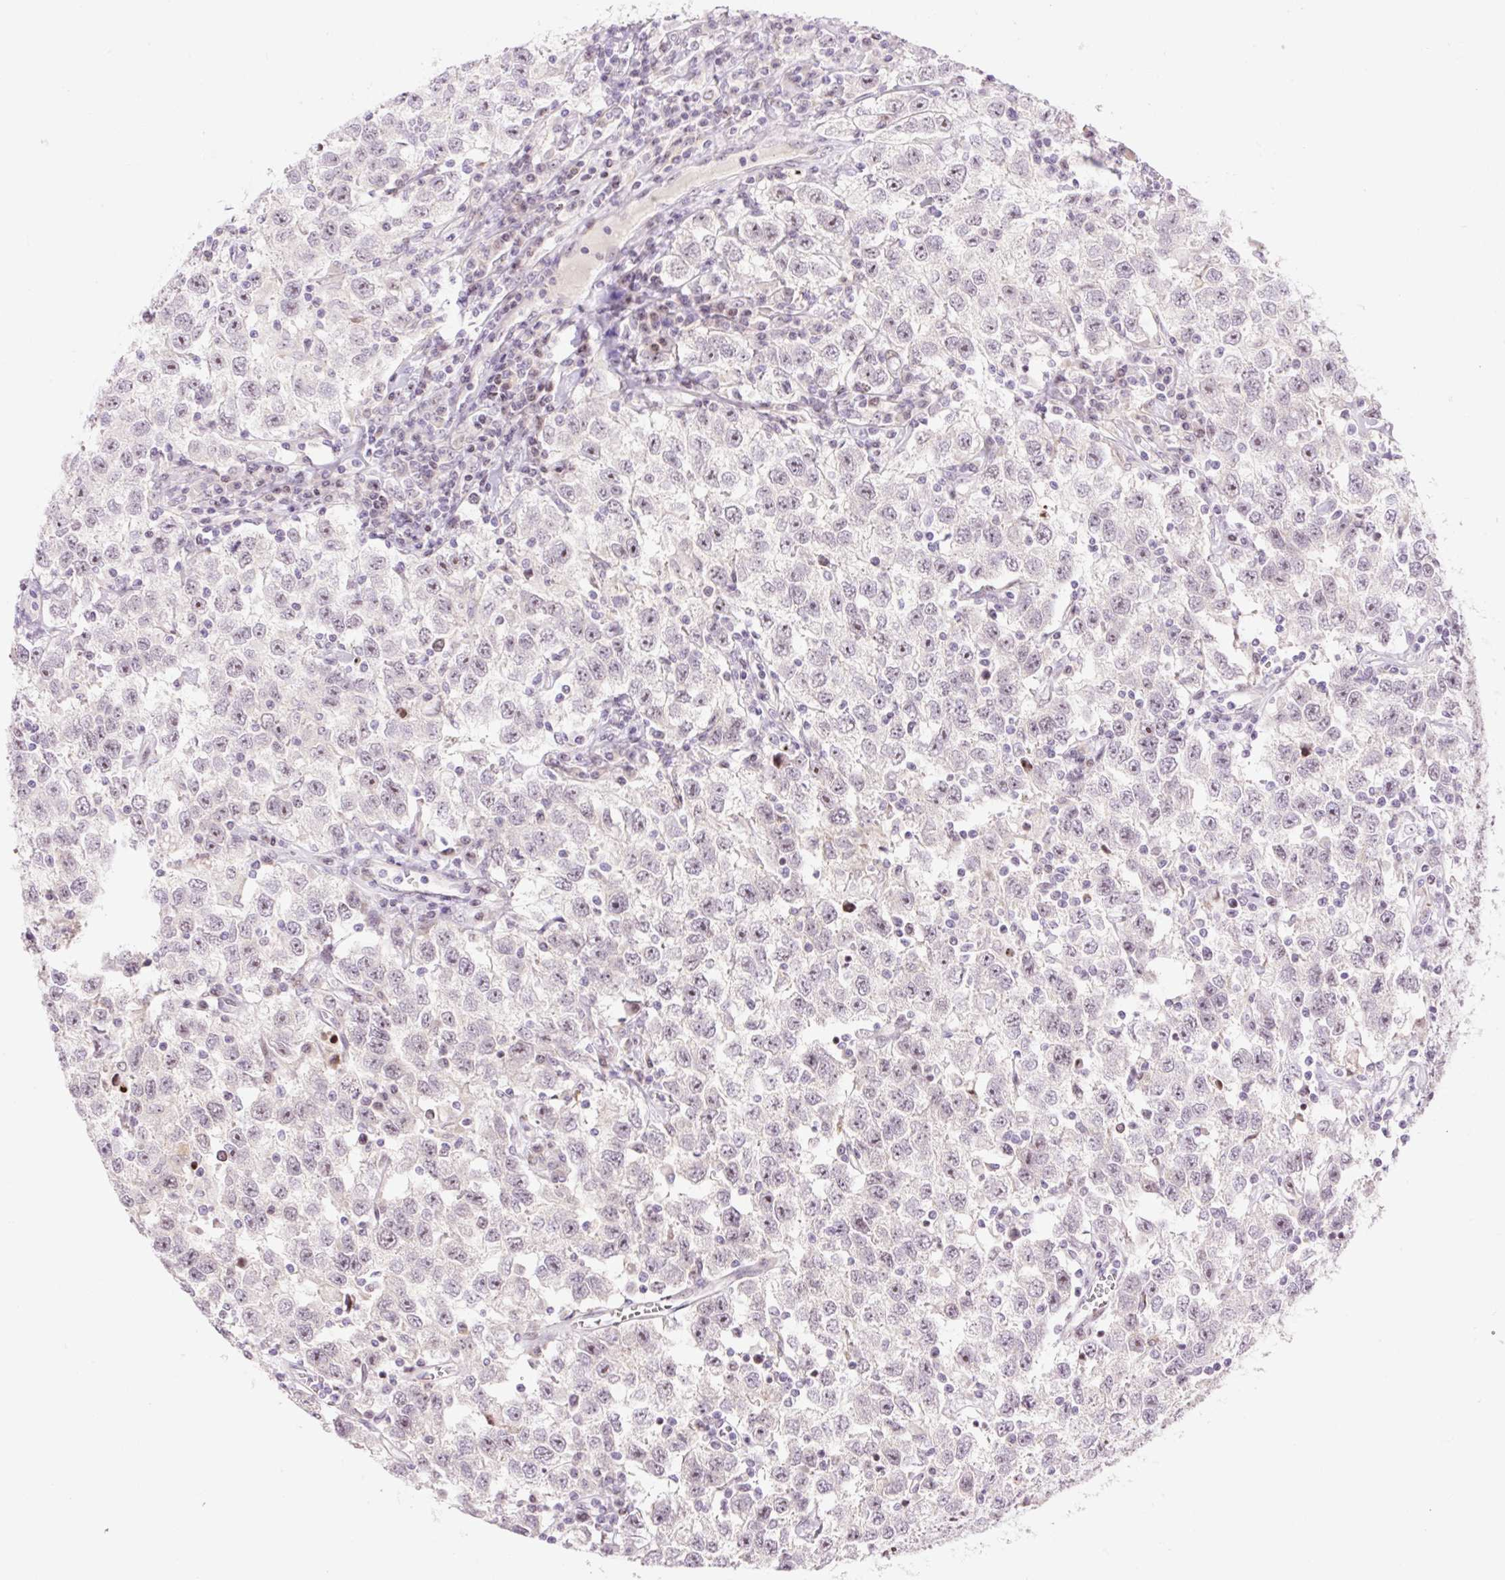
{"staining": {"intensity": "weak", "quantity": "25%-75%", "location": "nuclear"}, "tissue": "testis cancer", "cell_type": "Tumor cells", "image_type": "cancer", "snomed": [{"axis": "morphology", "description": "Seminoma, NOS"}, {"axis": "topography", "description": "Testis"}], "caption": "This micrograph shows immunohistochemistry staining of human testis cancer, with low weak nuclear staining in approximately 25%-75% of tumor cells.", "gene": "ZNF417", "patient": {"sex": "male", "age": 41}}